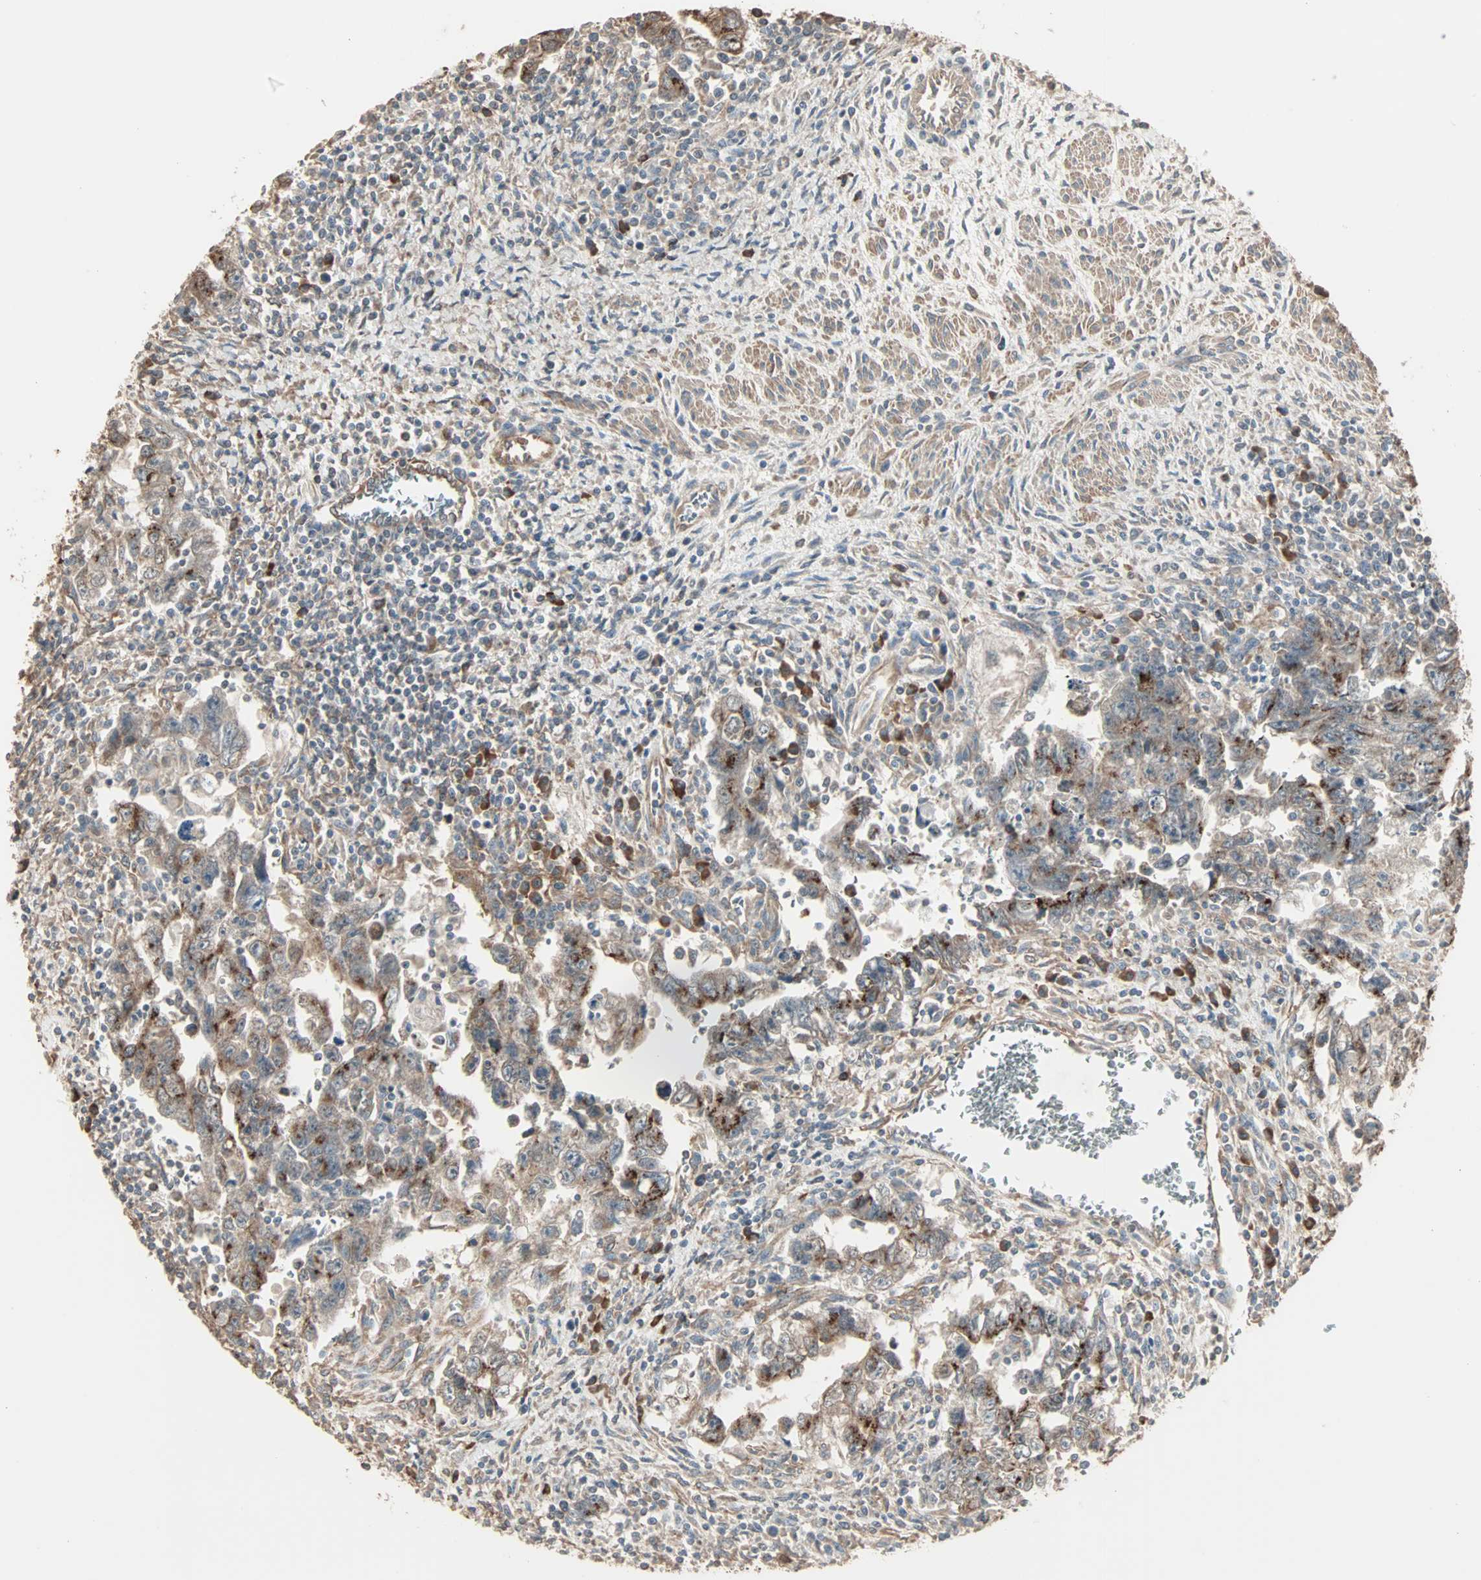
{"staining": {"intensity": "moderate", "quantity": ">75%", "location": "cytoplasmic/membranous"}, "tissue": "testis cancer", "cell_type": "Tumor cells", "image_type": "cancer", "snomed": [{"axis": "morphology", "description": "Carcinoma, Embryonal, NOS"}, {"axis": "topography", "description": "Testis"}], "caption": "An immunohistochemistry photomicrograph of neoplastic tissue is shown. Protein staining in brown labels moderate cytoplasmic/membranous positivity in testis embryonal carcinoma within tumor cells. Immunohistochemistry stains the protein in brown and the nuclei are stained blue.", "gene": "GALNT3", "patient": {"sex": "male", "age": 28}}